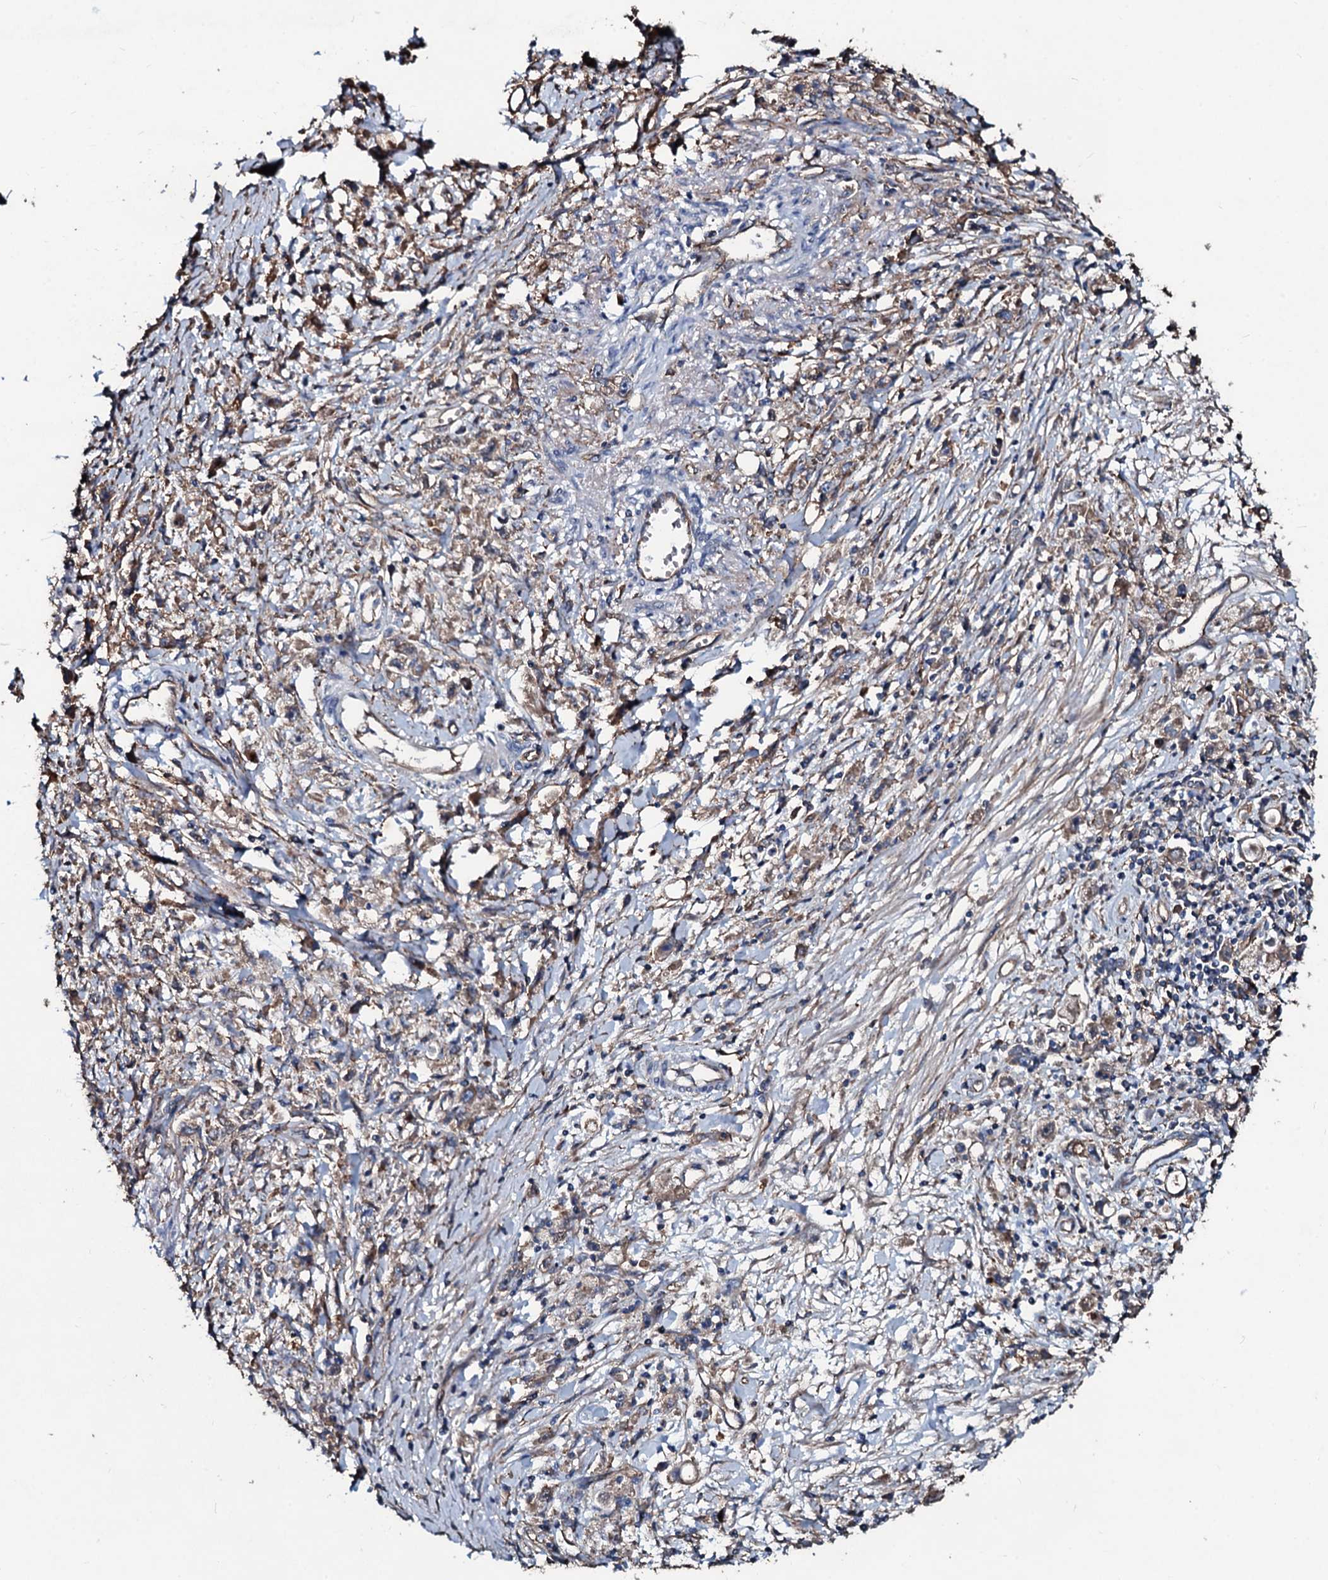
{"staining": {"intensity": "weak", "quantity": "25%-75%", "location": "cytoplasmic/membranous"}, "tissue": "stomach cancer", "cell_type": "Tumor cells", "image_type": "cancer", "snomed": [{"axis": "morphology", "description": "Adenocarcinoma, NOS"}, {"axis": "topography", "description": "Stomach"}], "caption": "Immunohistochemistry of stomach cancer (adenocarcinoma) shows low levels of weak cytoplasmic/membranous positivity in about 25%-75% of tumor cells.", "gene": "DMAC2", "patient": {"sex": "female", "age": 59}}